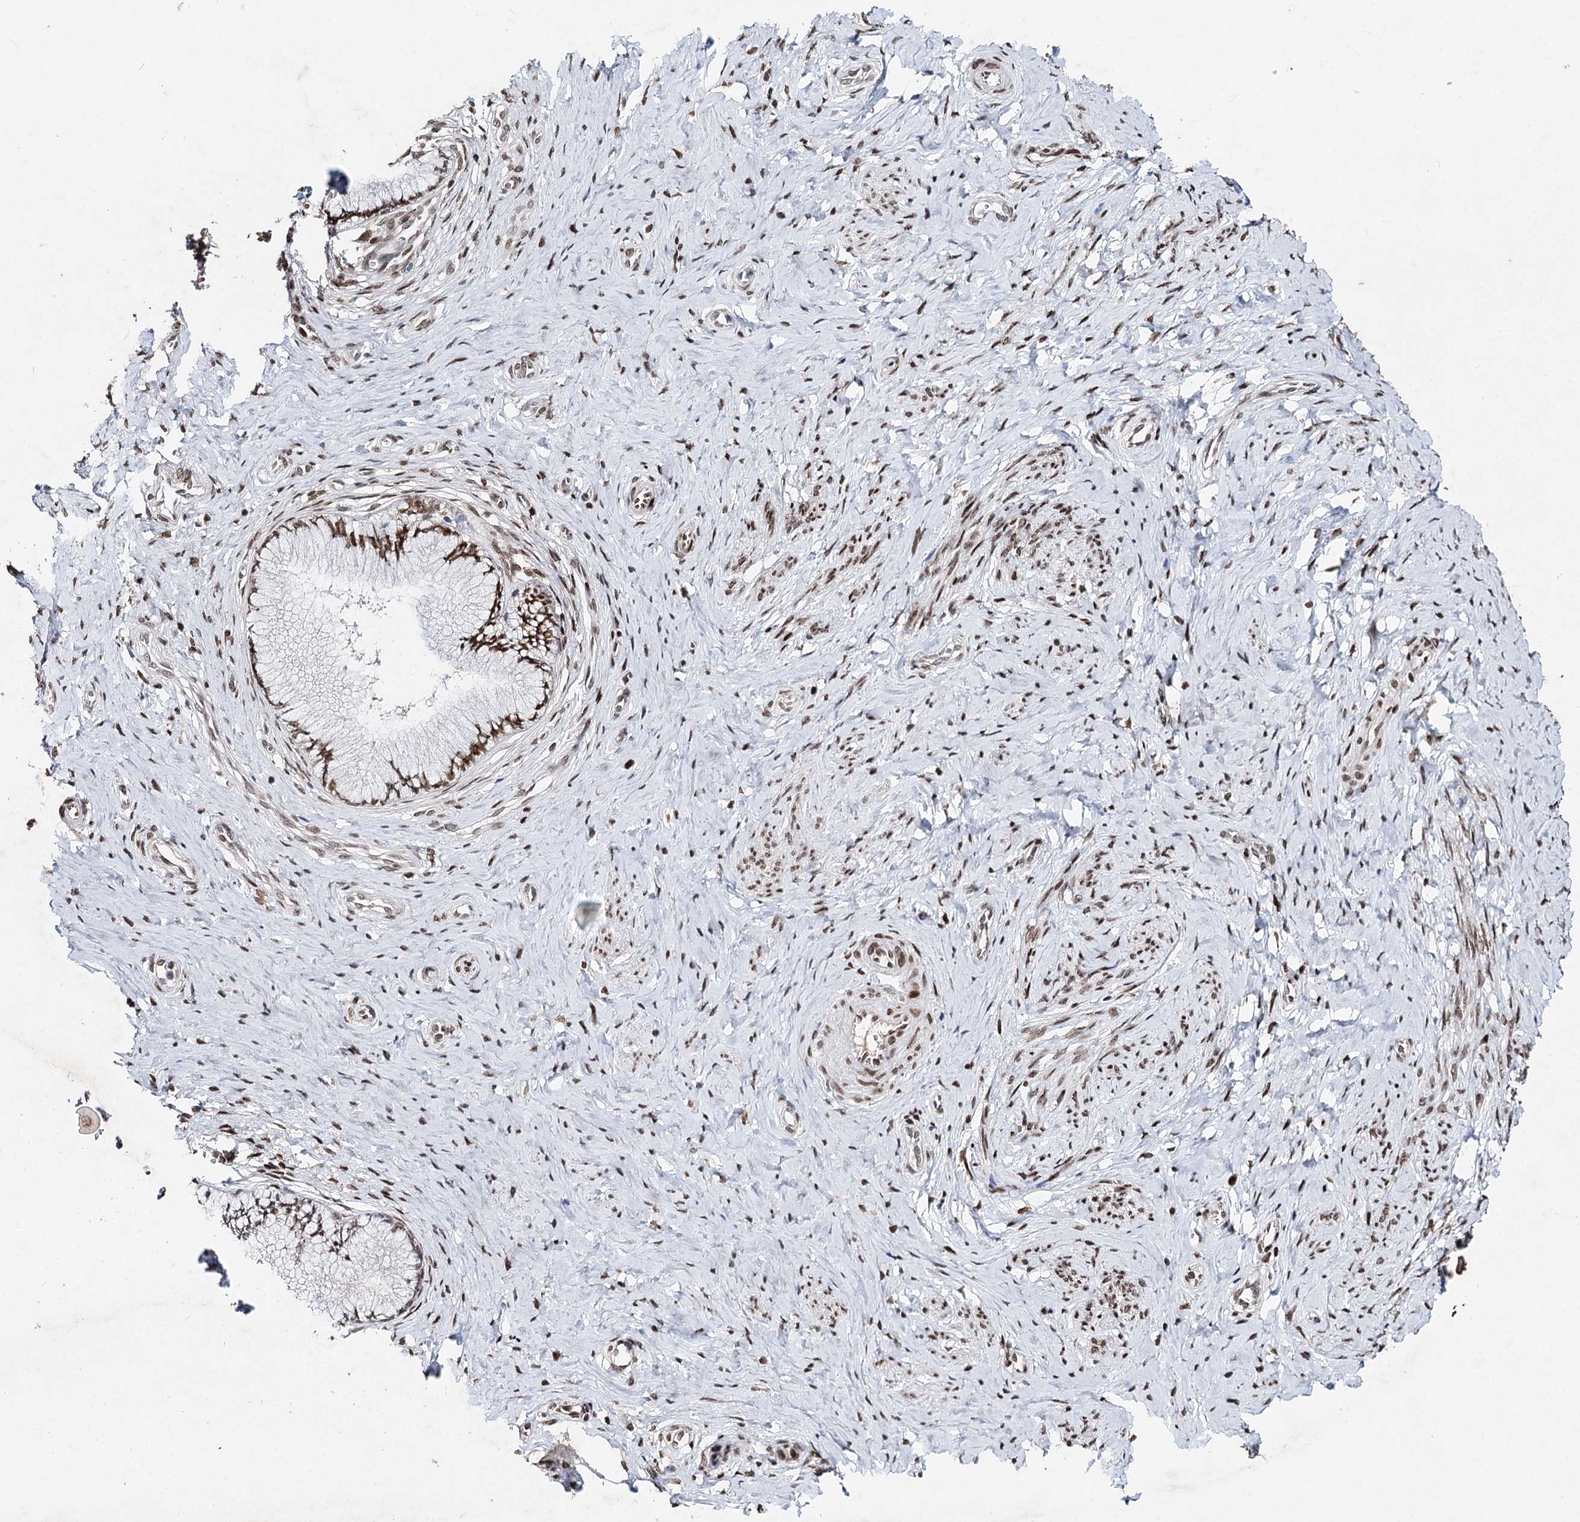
{"staining": {"intensity": "moderate", "quantity": ">75%", "location": "nuclear"}, "tissue": "cervix", "cell_type": "Glandular cells", "image_type": "normal", "snomed": [{"axis": "morphology", "description": "Normal tissue, NOS"}, {"axis": "topography", "description": "Cervix"}], "caption": "High-power microscopy captured an IHC image of unremarkable cervix, revealing moderate nuclear staining in approximately >75% of glandular cells.", "gene": "FRMD4A", "patient": {"sex": "female", "age": 36}}